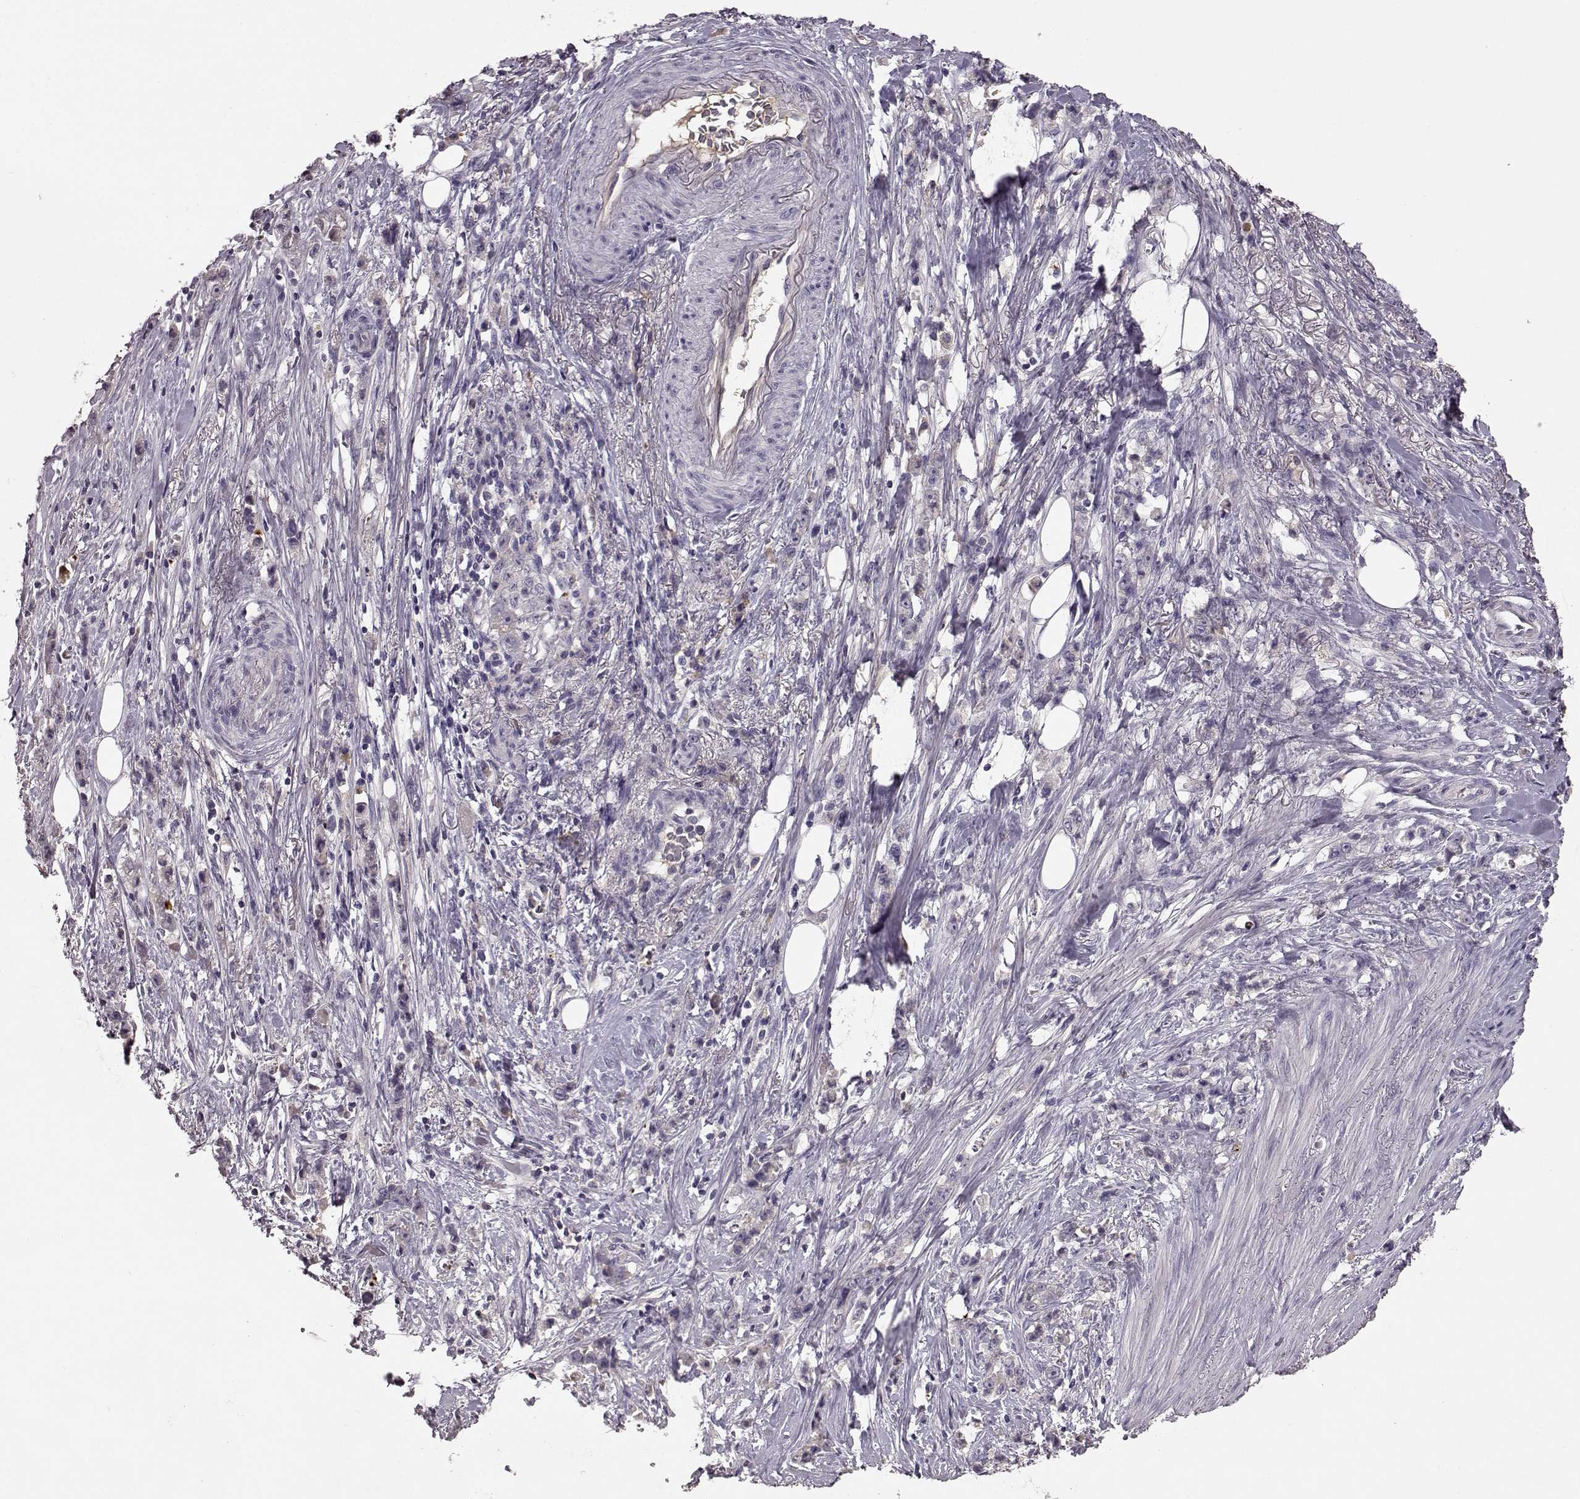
{"staining": {"intensity": "negative", "quantity": "none", "location": "none"}, "tissue": "stomach cancer", "cell_type": "Tumor cells", "image_type": "cancer", "snomed": [{"axis": "morphology", "description": "Adenocarcinoma, NOS"}, {"axis": "topography", "description": "Stomach, lower"}], "caption": "IHC photomicrograph of neoplastic tissue: human stomach adenocarcinoma stained with DAB demonstrates no significant protein expression in tumor cells. The staining was performed using DAB (3,3'-diaminobenzidine) to visualize the protein expression in brown, while the nuclei were stained in blue with hematoxylin (Magnification: 20x).", "gene": "YJEFN3", "patient": {"sex": "male", "age": 88}}